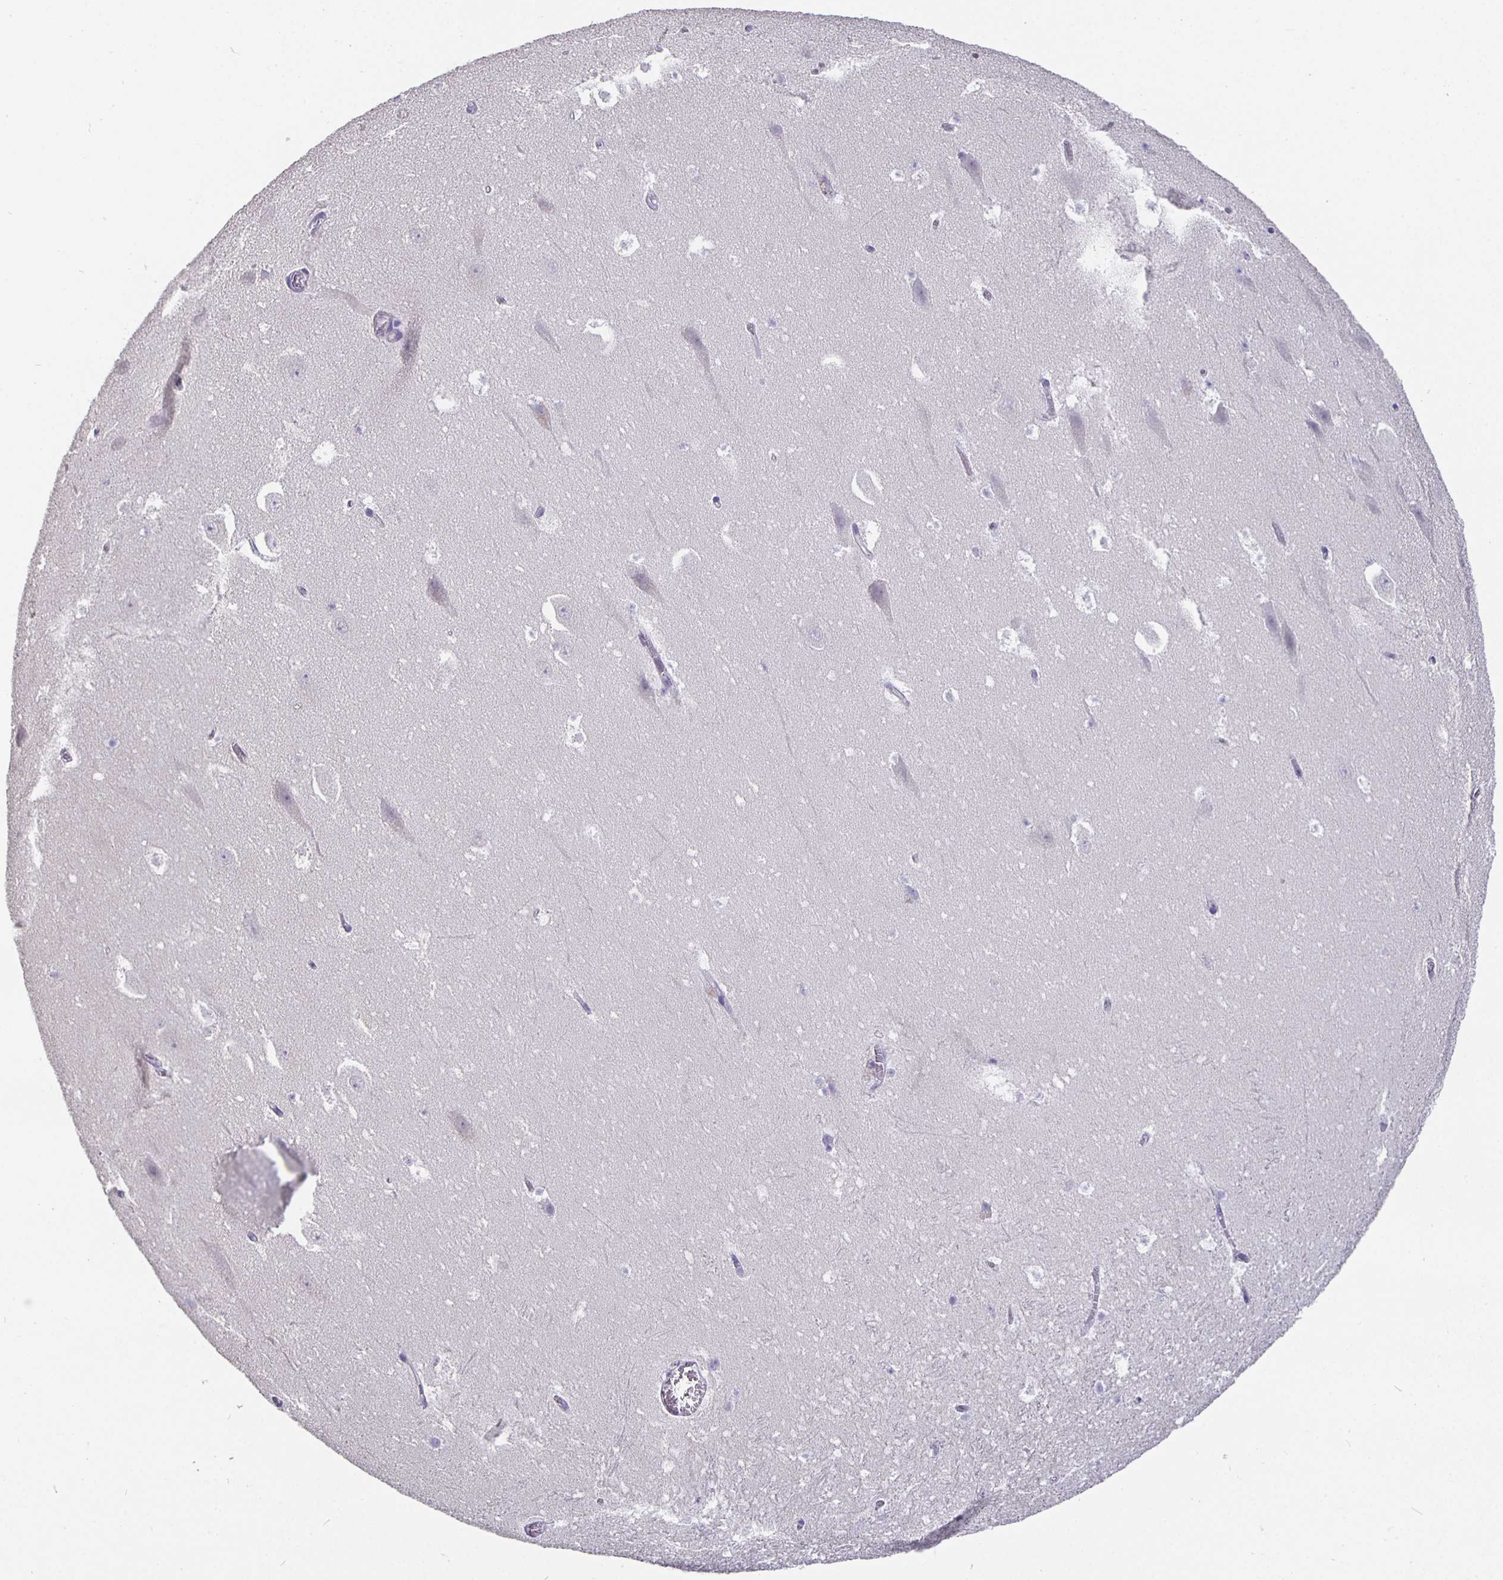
{"staining": {"intensity": "negative", "quantity": "none", "location": "none"}, "tissue": "hippocampus", "cell_type": "Glial cells", "image_type": "normal", "snomed": [{"axis": "morphology", "description": "Normal tissue, NOS"}, {"axis": "topography", "description": "Hippocampus"}], "caption": "Immunohistochemistry of normal hippocampus displays no expression in glial cells. (IHC, brightfield microscopy, high magnification).", "gene": "CFAP74", "patient": {"sex": "female", "age": 42}}